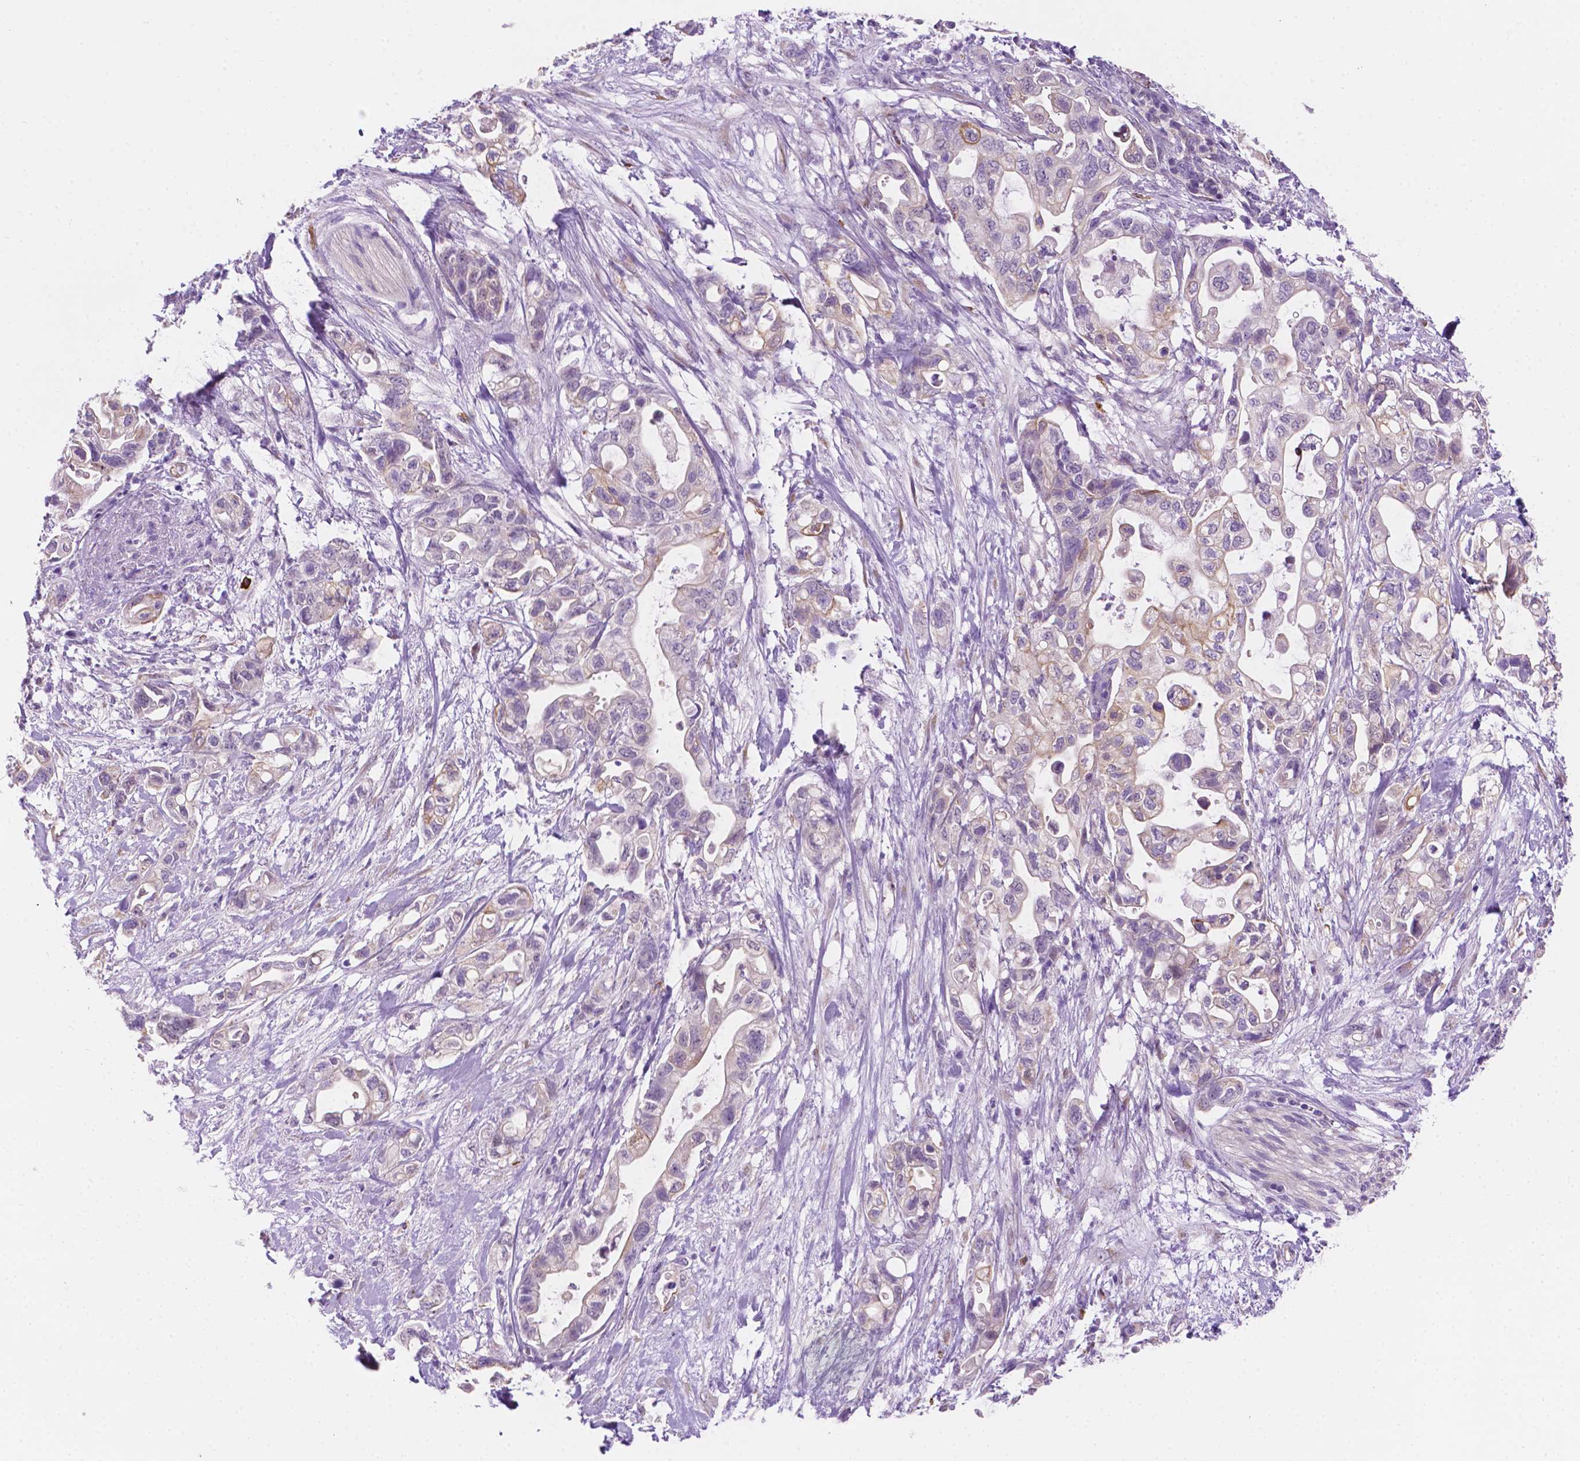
{"staining": {"intensity": "moderate", "quantity": "<25%", "location": "cytoplasmic/membranous"}, "tissue": "pancreatic cancer", "cell_type": "Tumor cells", "image_type": "cancer", "snomed": [{"axis": "morphology", "description": "Adenocarcinoma, NOS"}, {"axis": "topography", "description": "Pancreas"}], "caption": "Immunohistochemical staining of pancreatic adenocarcinoma displays moderate cytoplasmic/membranous protein positivity in about <25% of tumor cells.", "gene": "EPPK1", "patient": {"sex": "female", "age": 72}}